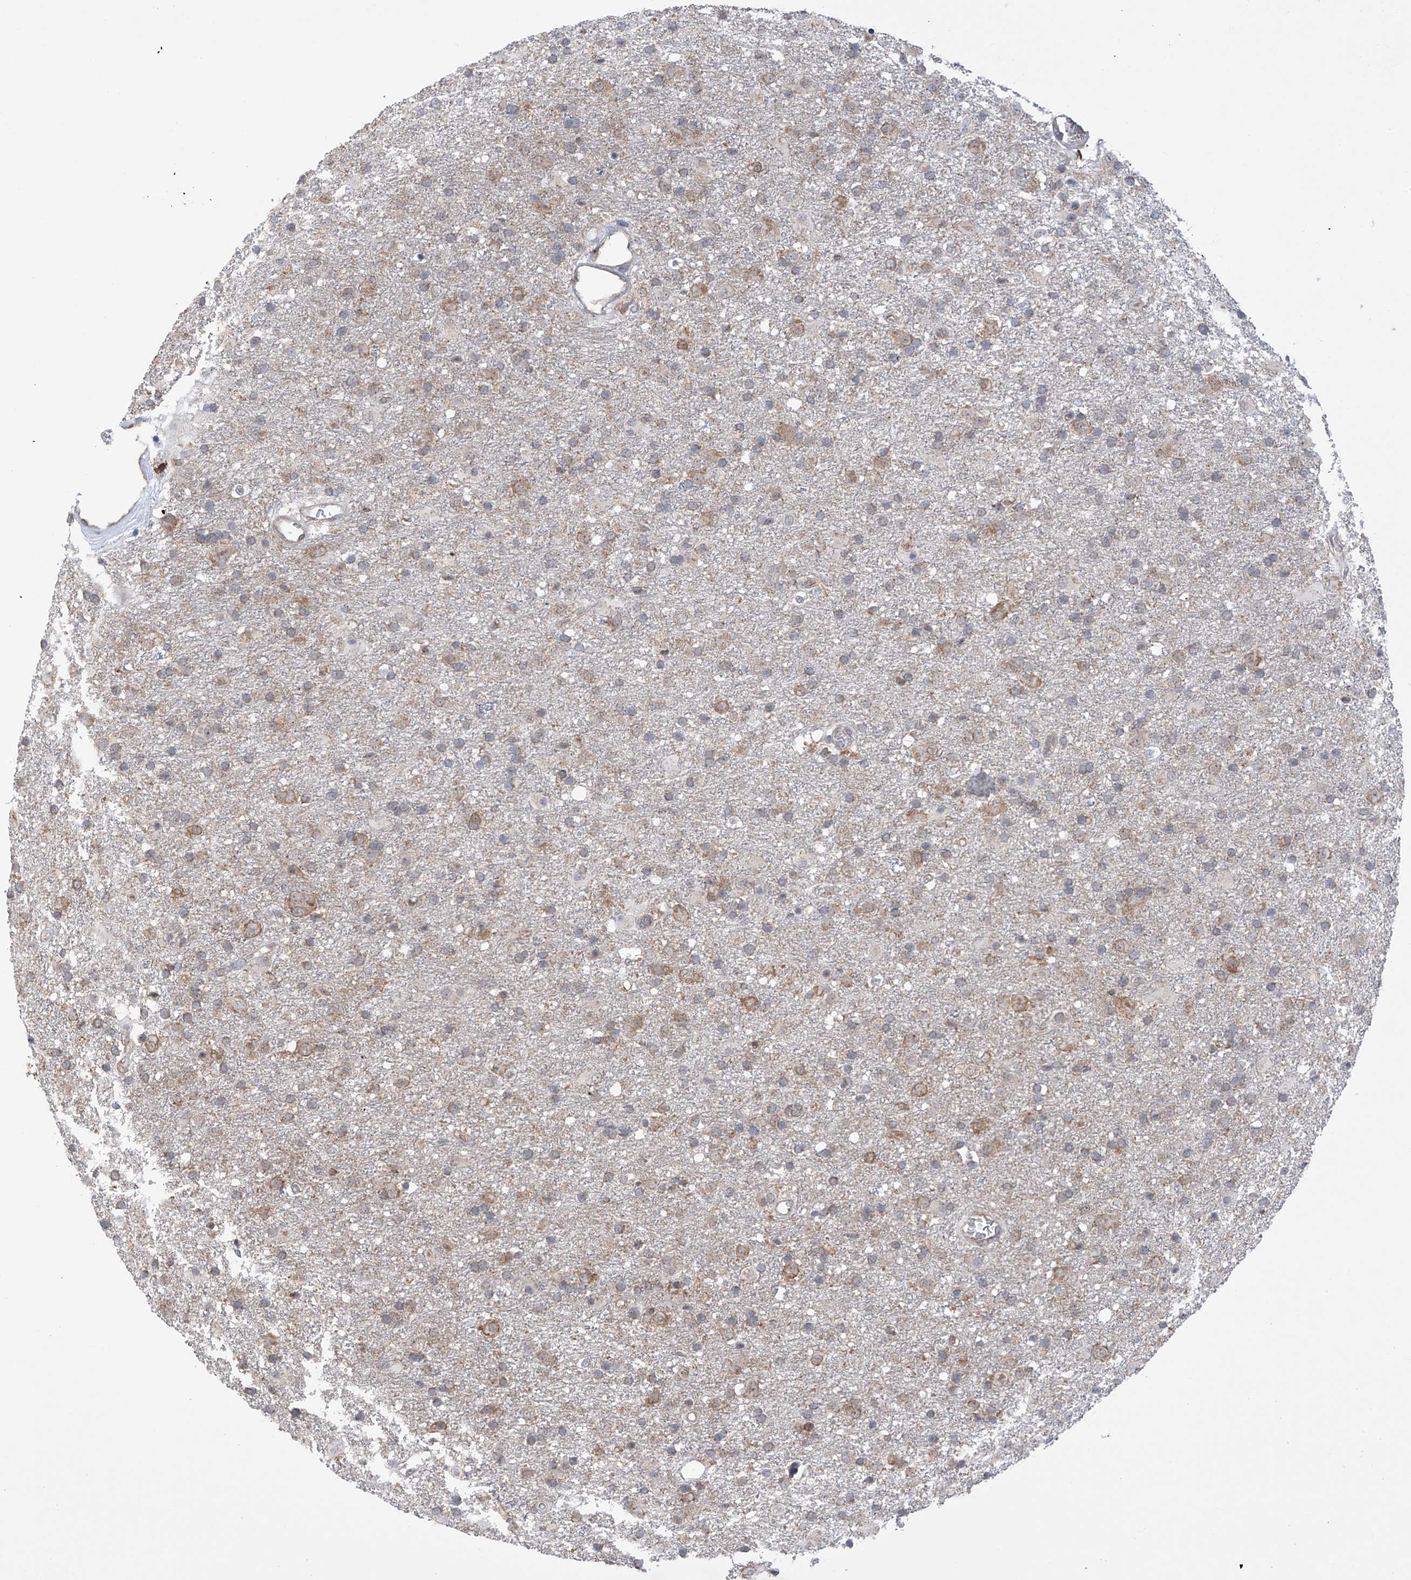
{"staining": {"intensity": "moderate", "quantity": "25%-75%", "location": "cytoplasmic/membranous"}, "tissue": "glioma", "cell_type": "Tumor cells", "image_type": "cancer", "snomed": [{"axis": "morphology", "description": "Glioma, malignant, Low grade"}, {"axis": "topography", "description": "Brain"}], "caption": "A brown stain labels moderate cytoplasmic/membranous positivity of a protein in human malignant glioma (low-grade) tumor cells. Ihc stains the protein in brown and the nuclei are stained blue.", "gene": "KIAA1522", "patient": {"sex": "male", "age": 65}}